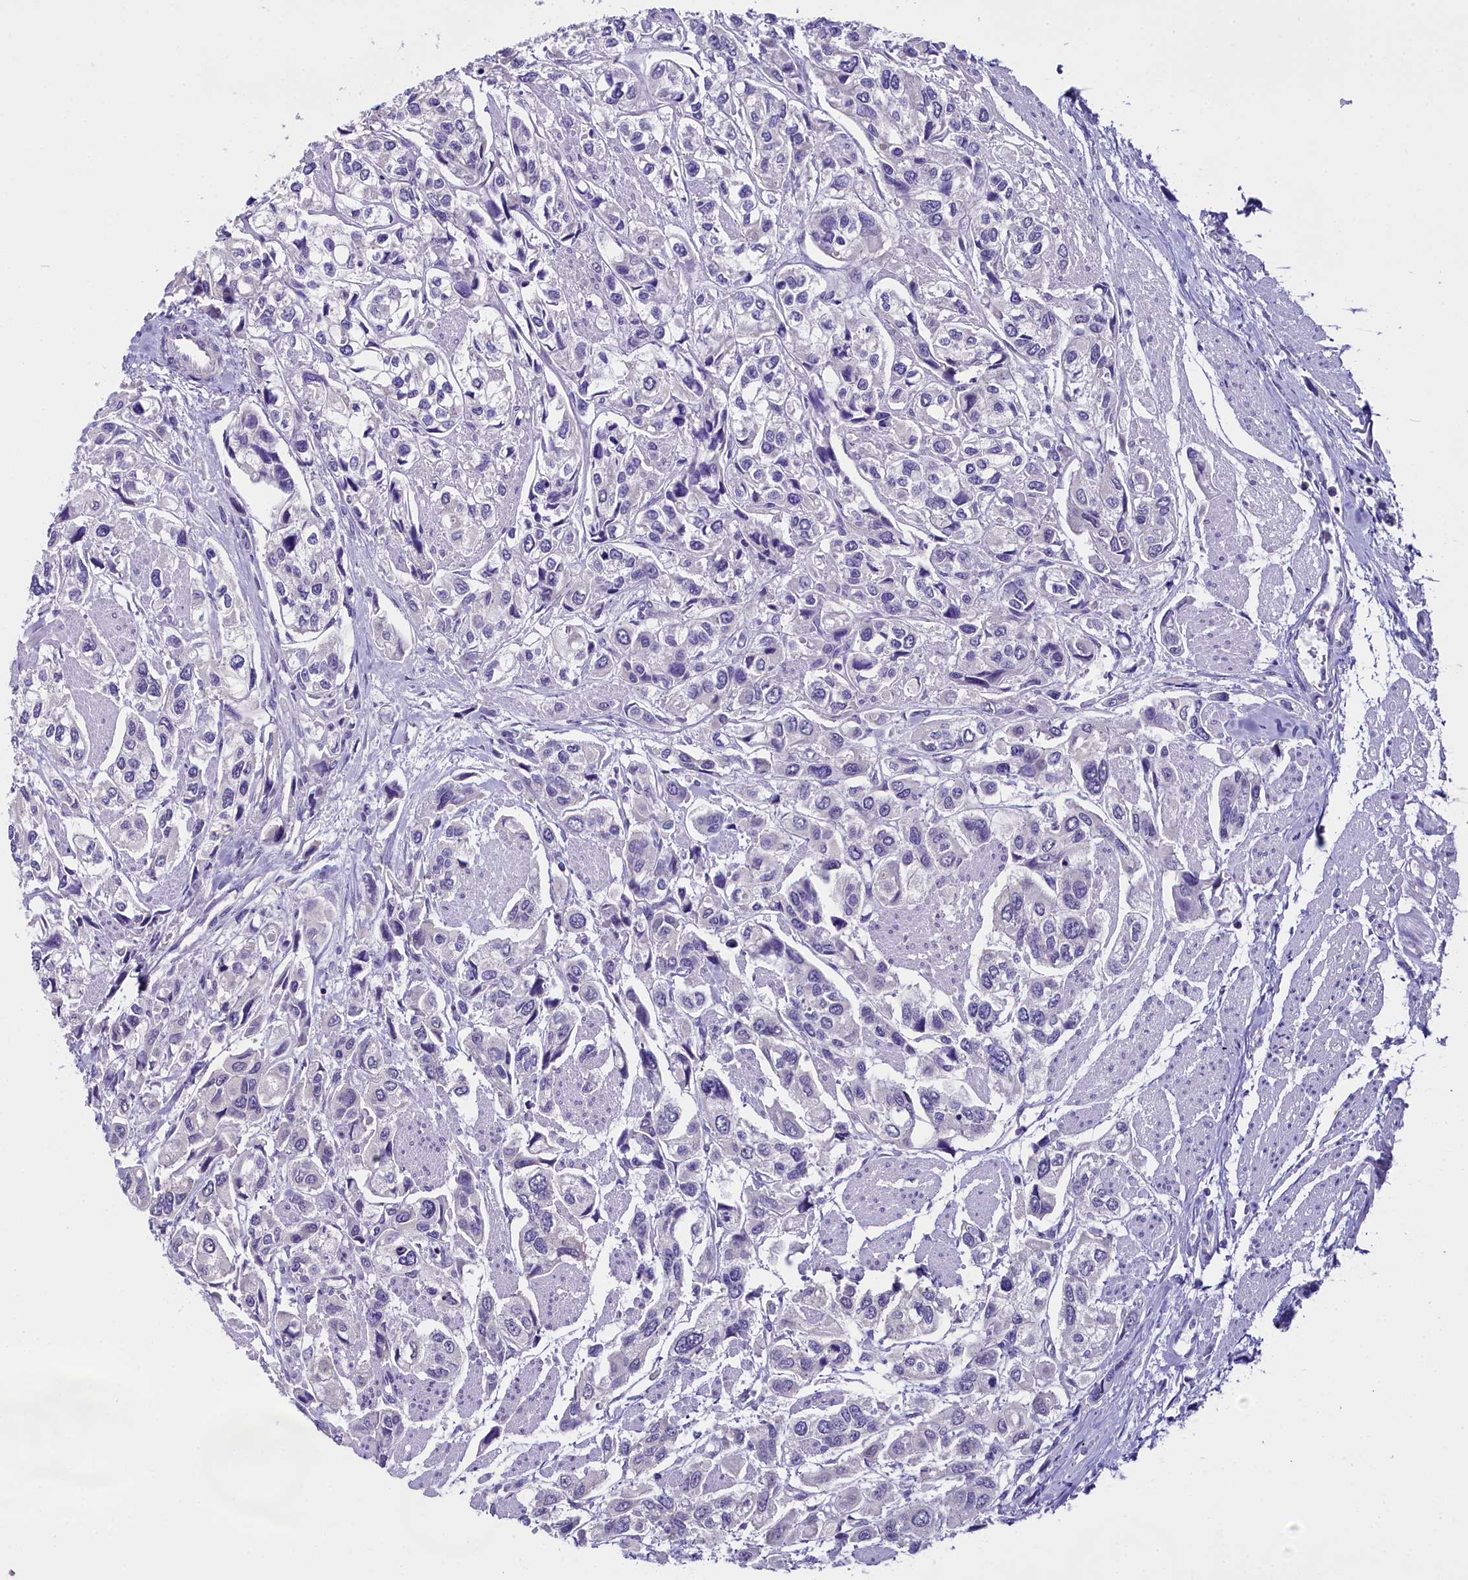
{"staining": {"intensity": "negative", "quantity": "none", "location": "none"}, "tissue": "urothelial cancer", "cell_type": "Tumor cells", "image_type": "cancer", "snomed": [{"axis": "morphology", "description": "Urothelial carcinoma, High grade"}, {"axis": "topography", "description": "Urinary bladder"}], "caption": "A micrograph of urothelial cancer stained for a protein reveals no brown staining in tumor cells.", "gene": "OSGEP", "patient": {"sex": "male", "age": 67}}